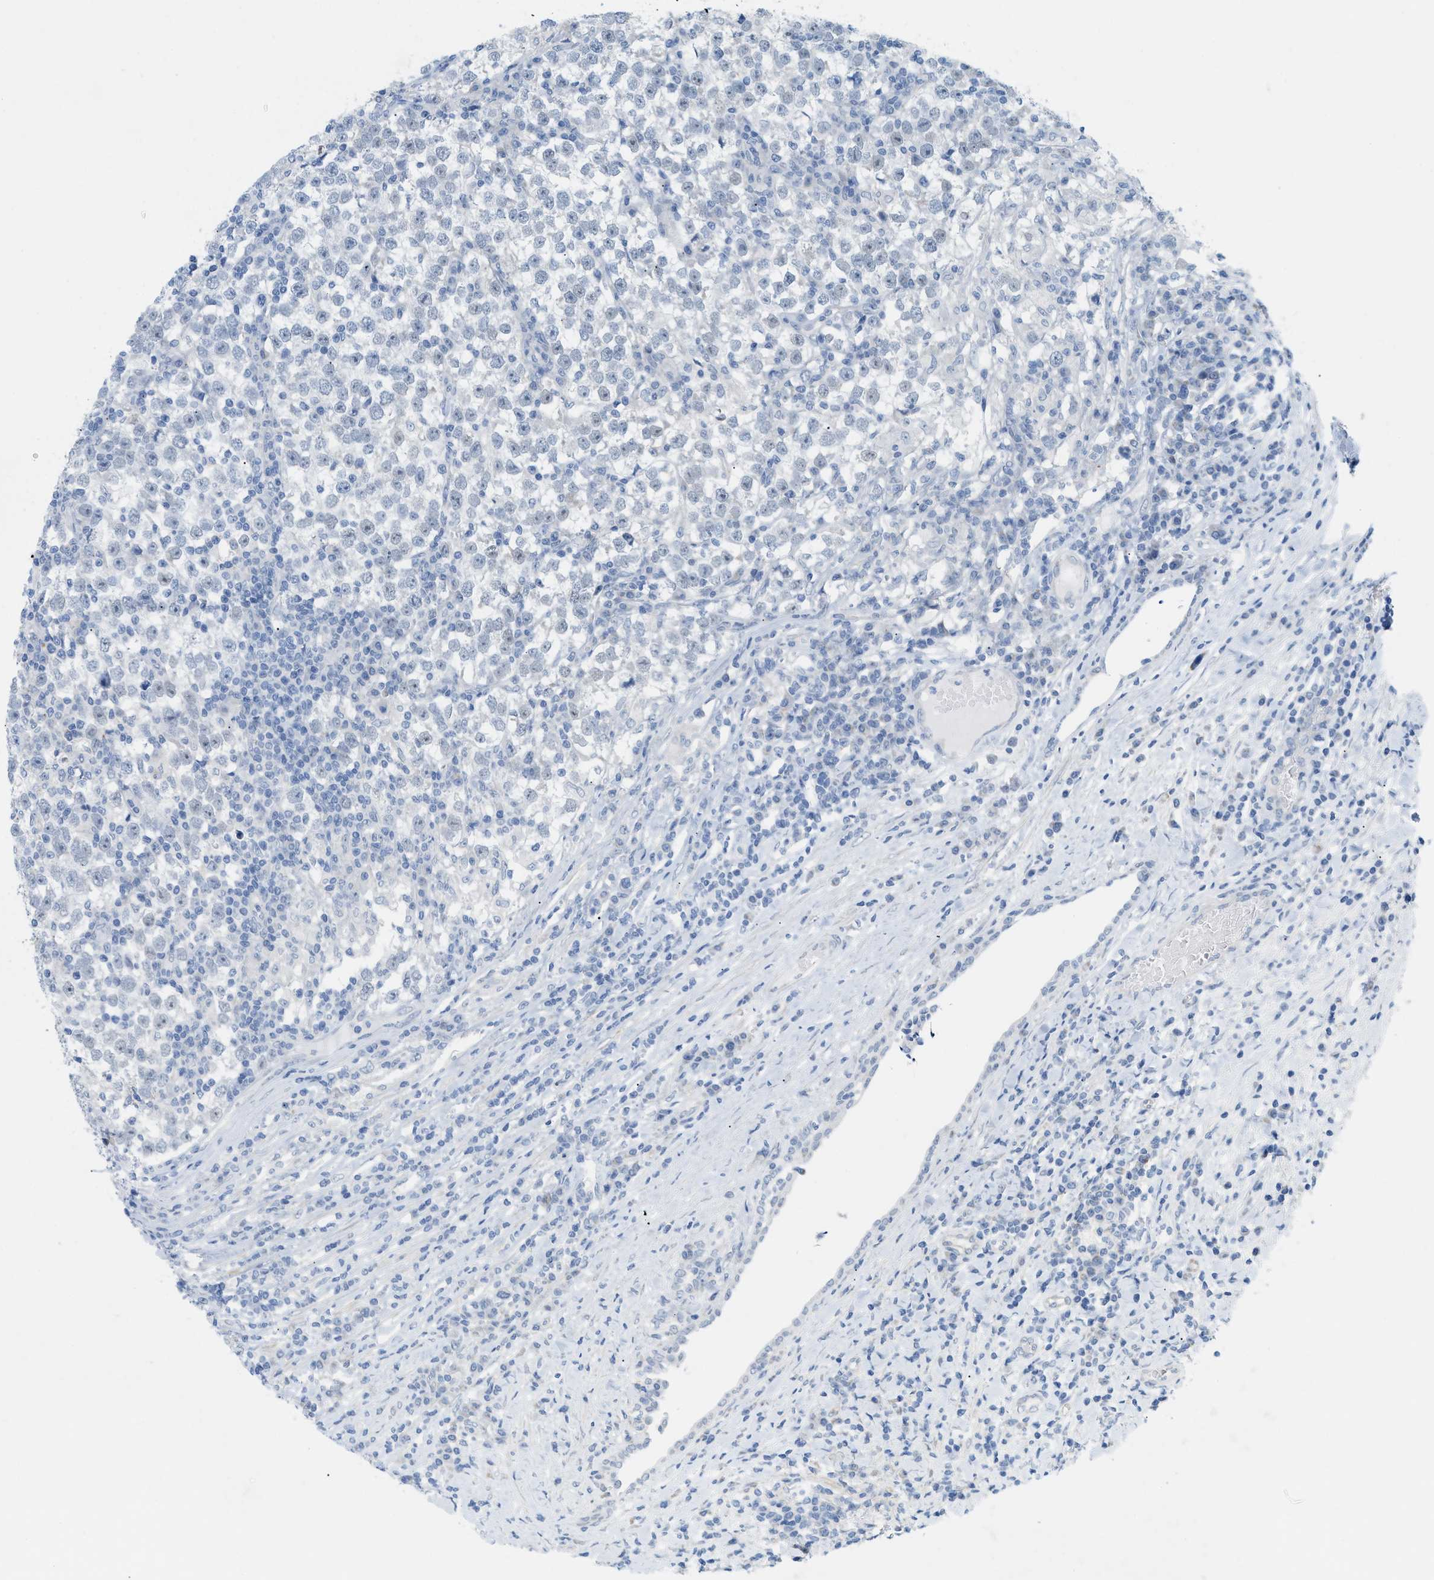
{"staining": {"intensity": "negative", "quantity": "none", "location": "none"}, "tissue": "testis cancer", "cell_type": "Tumor cells", "image_type": "cancer", "snomed": [{"axis": "morphology", "description": "Normal tissue, NOS"}, {"axis": "morphology", "description": "Seminoma, NOS"}, {"axis": "topography", "description": "Testis"}], "caption": "Immunohistochemistry (IHC) of testis cancer (seminoma) shows no expression in tumor cells.", "gene": "HLTF", "patient": {"sex": "male", "age": 43}}